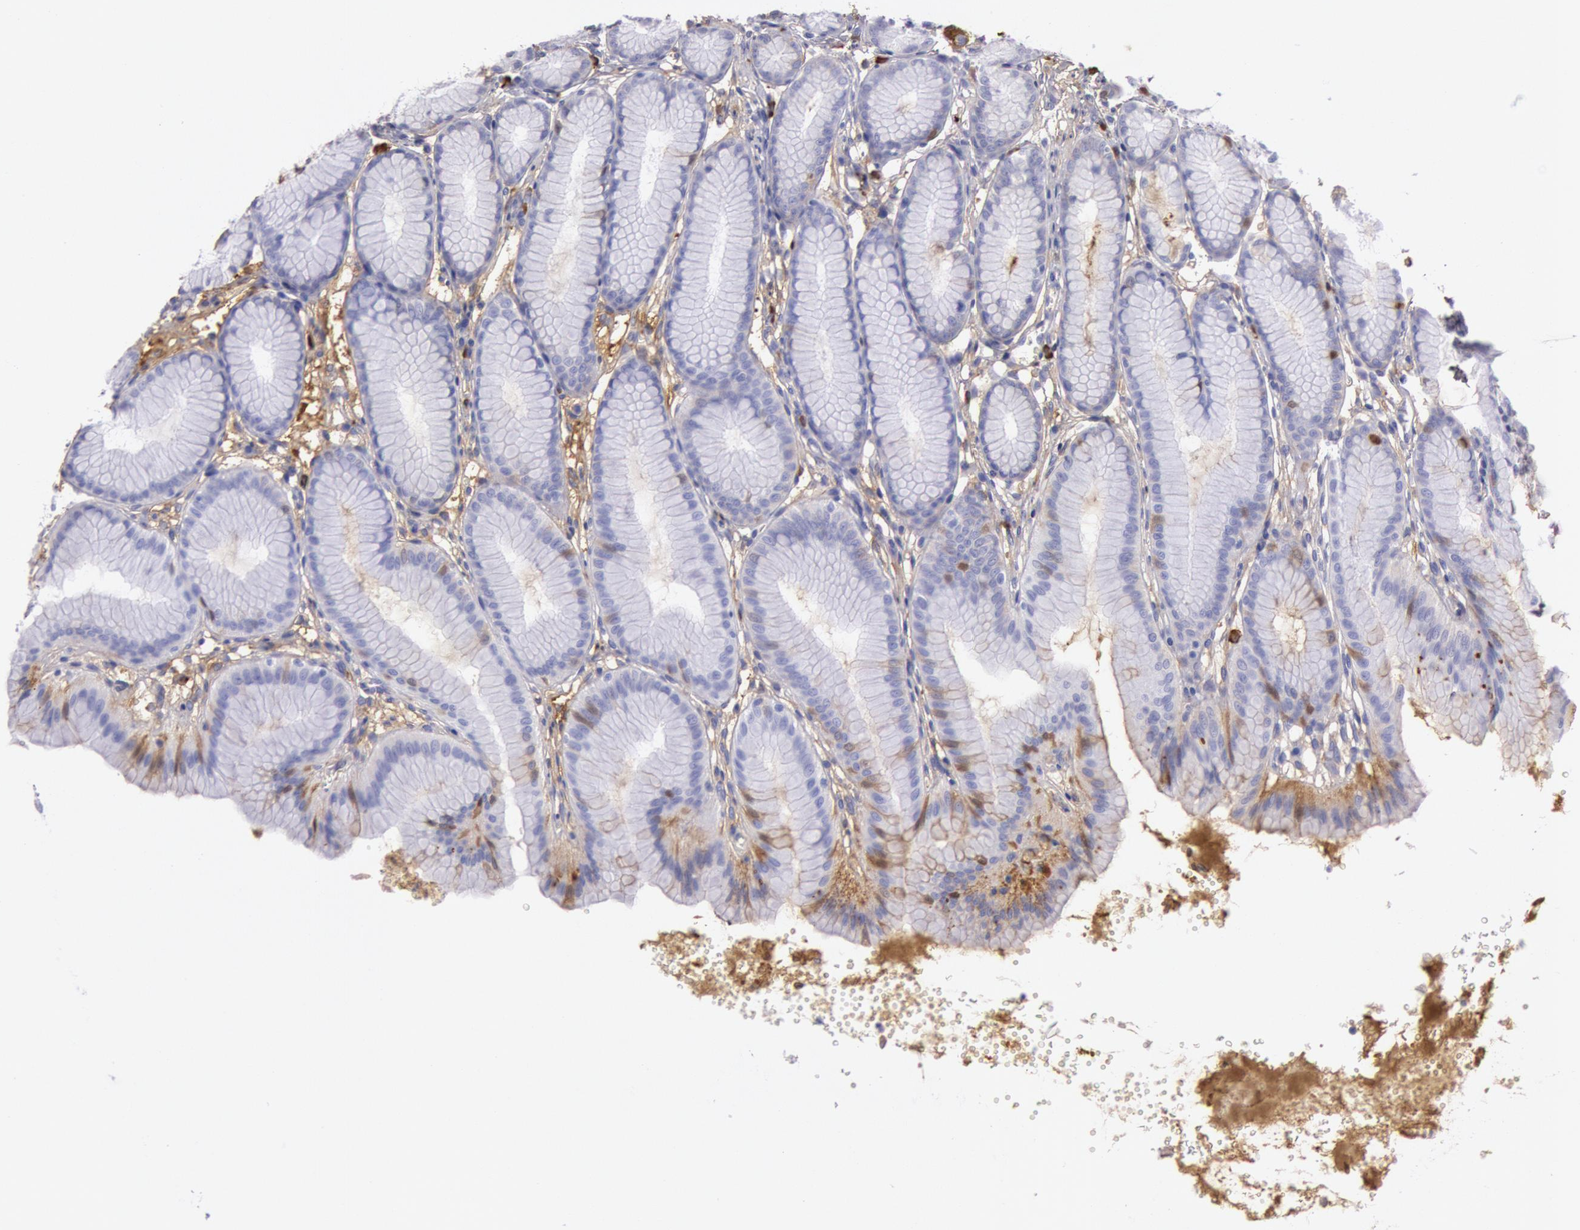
{"staining": {"intensity": "moderate", "quantity": "<25%", "location": "cytoplasmic/membranous"}, "tissue": "stomach", "cell_type": "Glandular cells", "image_type": "normal", "snomed": [{"axis": "morphology", "description": "Normal tissue, NOS"}, {"axis": "topography", "description": "Stomach"}], "caption": "IHC staining of benign stomach, which displays low levels of moderate cytoplasmic/membranous positivity in approximately <25% of glandular cells indicating moderate cytoplasmic/membranous protein positivity. The staining was performed using DAB (3,3'-diaminobenzidine) (brown) for protein detection and nuclei were counterstained in hematoxylin (blue).", "gene": "IGHG1", "patient": {"sex": "male", "age": 42}}